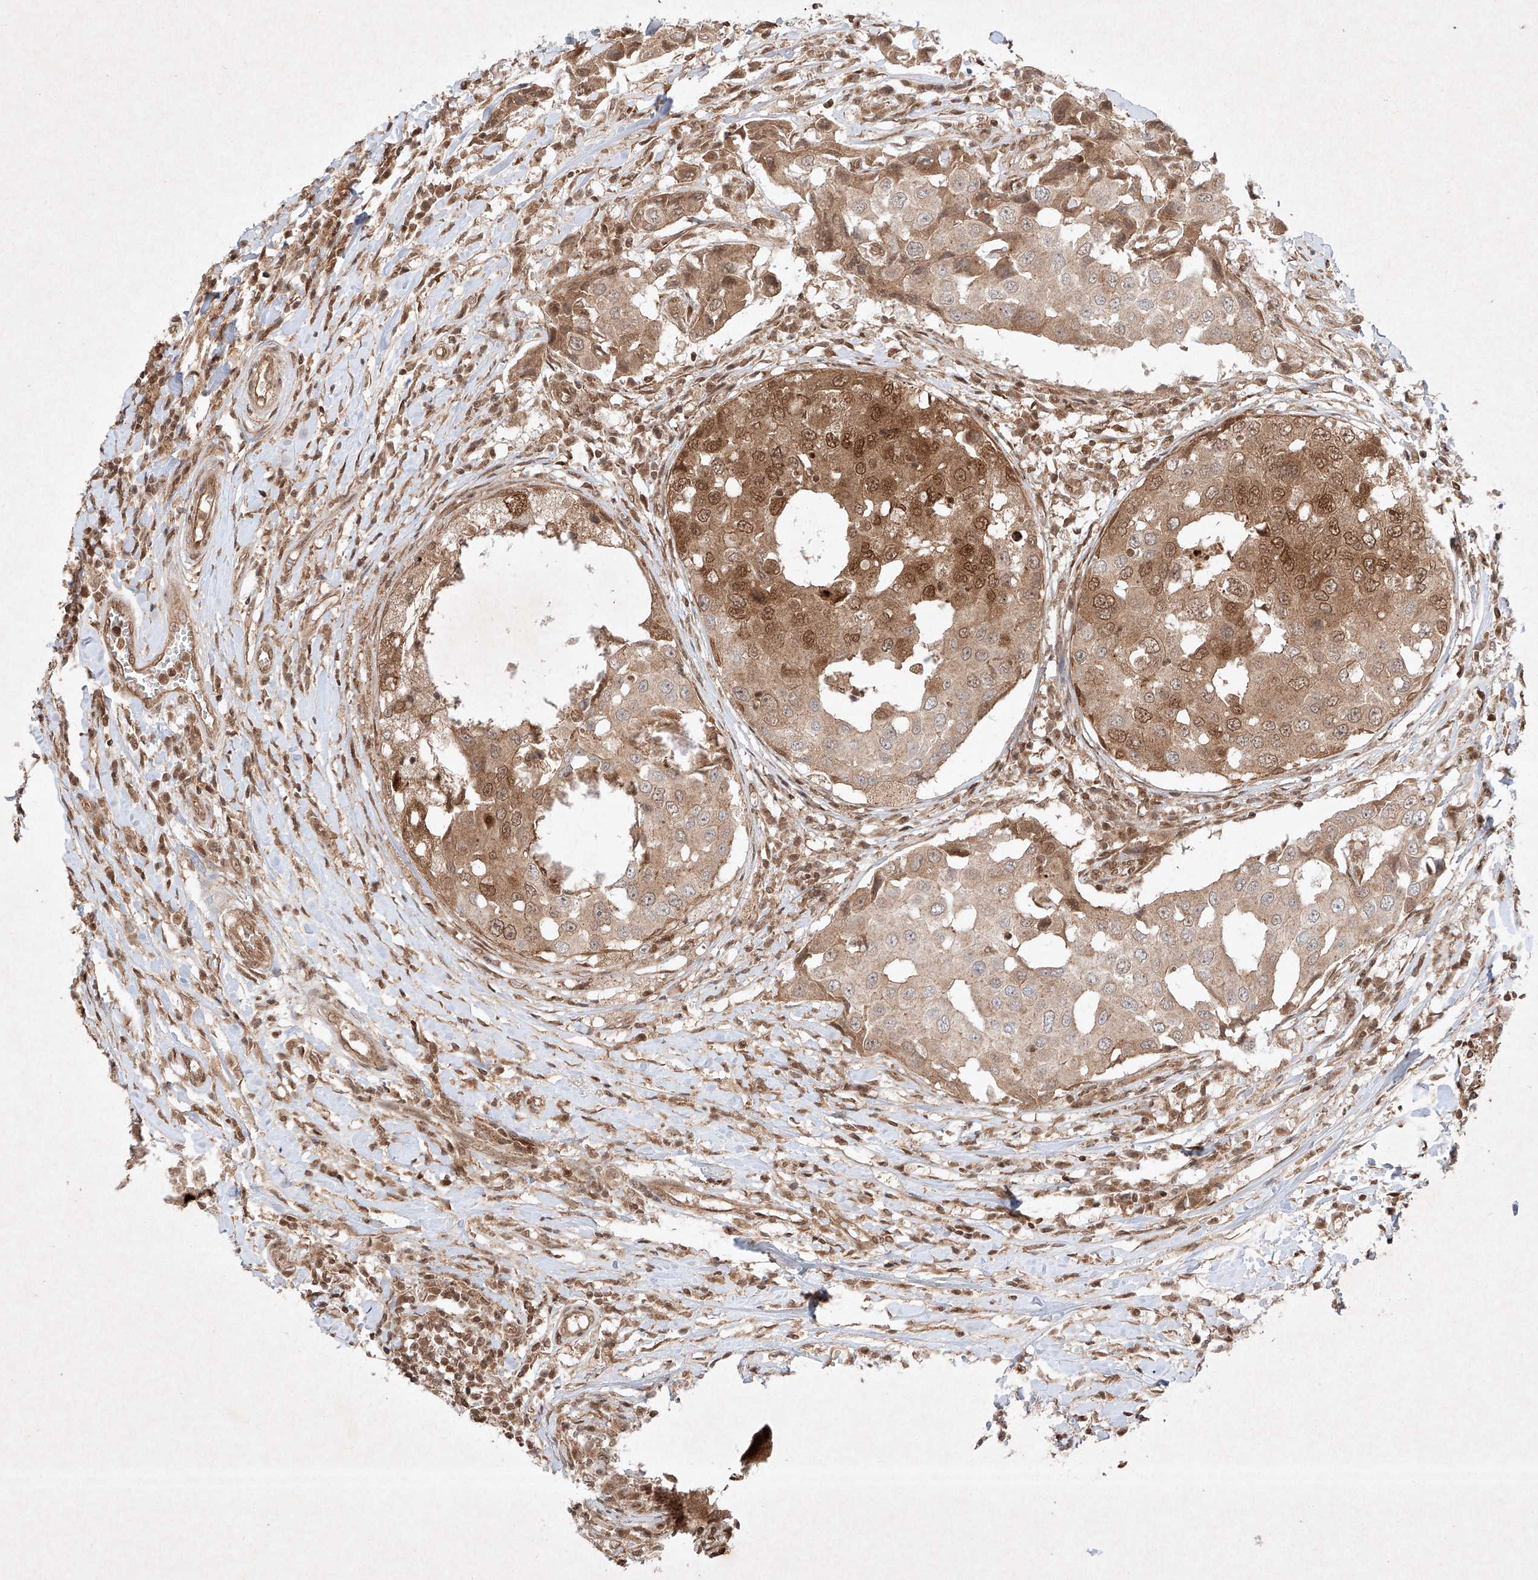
{"staining": {"intensity": "moderate", "quantity": ">75%", "location": "cytoplasmic/membranous,nuclear"}, "tissue": "breast cancer", "cell_type": "Tumor cells", "image_type": "cancer", "snomed": [{"axis": "morphology", "description": "Duct carcinoma"}, {"axis": "topography", "description": "Breast"}], "caption": "A brown stain labels moderate cytoplasmic/membranous and nuclear expression of a protein in human invasive ductal carcinoma (breast) tumor cells.", "gene": "RNF31", "patient": {"sex": "female", "age": 27}}